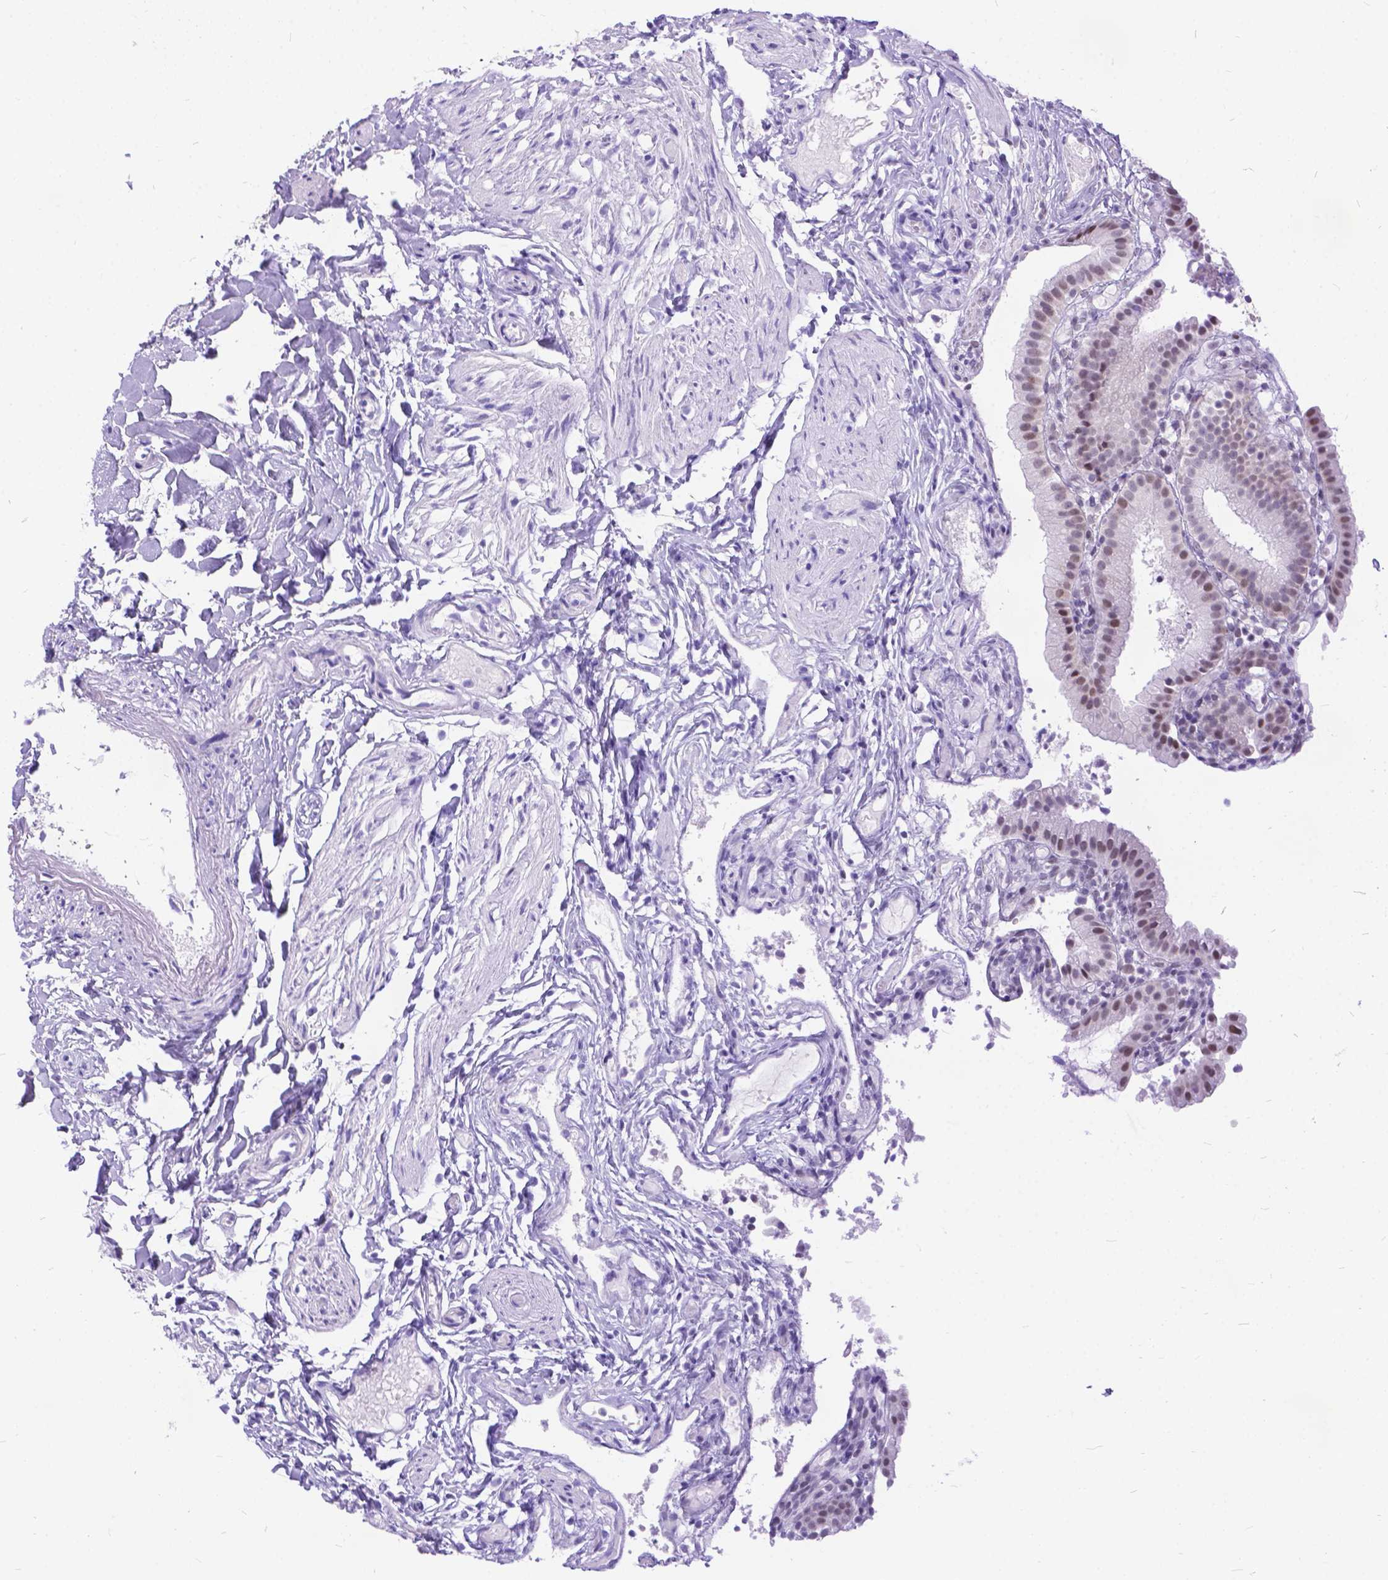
{"staining": {"intensity": "weak", "quantity": ">75%", "location": "cytoplasmic/membranous,nuclear"}, "tissue": "gallbladder", "cell_type": "Glandular cells", "image_type": "normal", "snomed": [{"axis": "morphology", "description": "Normal tissue, NOS"}, {"axis": "topography", "description": "Gallbladder"}], "caption": "Gallbladder stained for a protein (brown) exhibits weak cytoplasmic/membranous,nuclear positive expression in approximately >75% of glandular cells.", "gene": "FAM124B", "patient": {"sex": "female", "age": 47}}